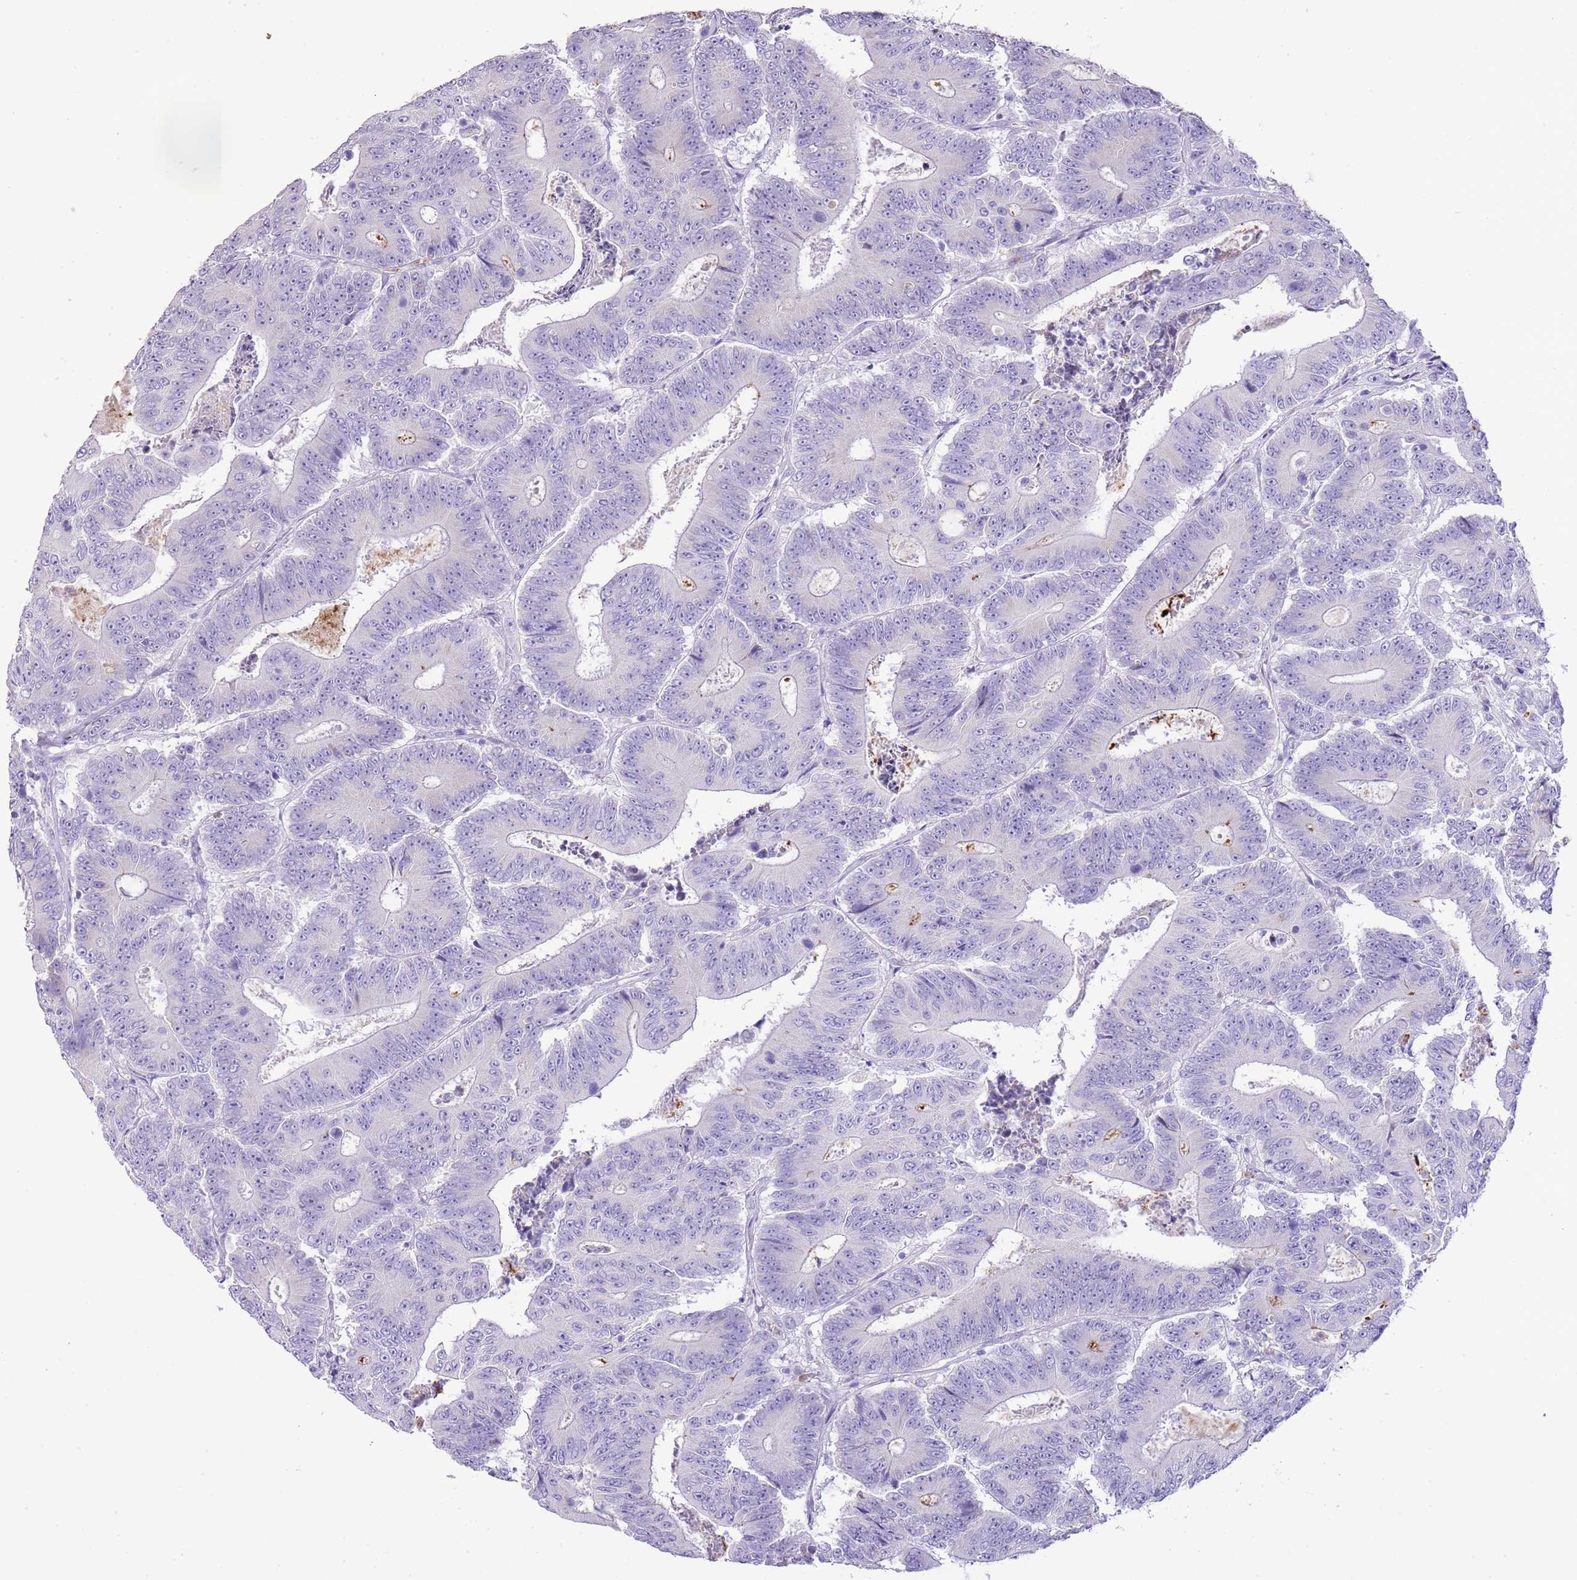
{"staining": {"intensity": "negative", "quantity": "none", "location": "none"}, "tissue": "colorectal cancer", "cell_type": "Tumor cells", "image_type": "cancer", "snomed": [{"axis": "morphology", "description": "Adenocarcinoma, NOS"}, {"axis": "topography", "description": "Colon"}], "caption": "Tumor cells show no significant staining in colorectal adenocarcinoma. (DAB IHC visualized using brightfield microscopy, high magnification).", "gene": "OR2Z1", "patient": {"sex": "male", "age": 83}}